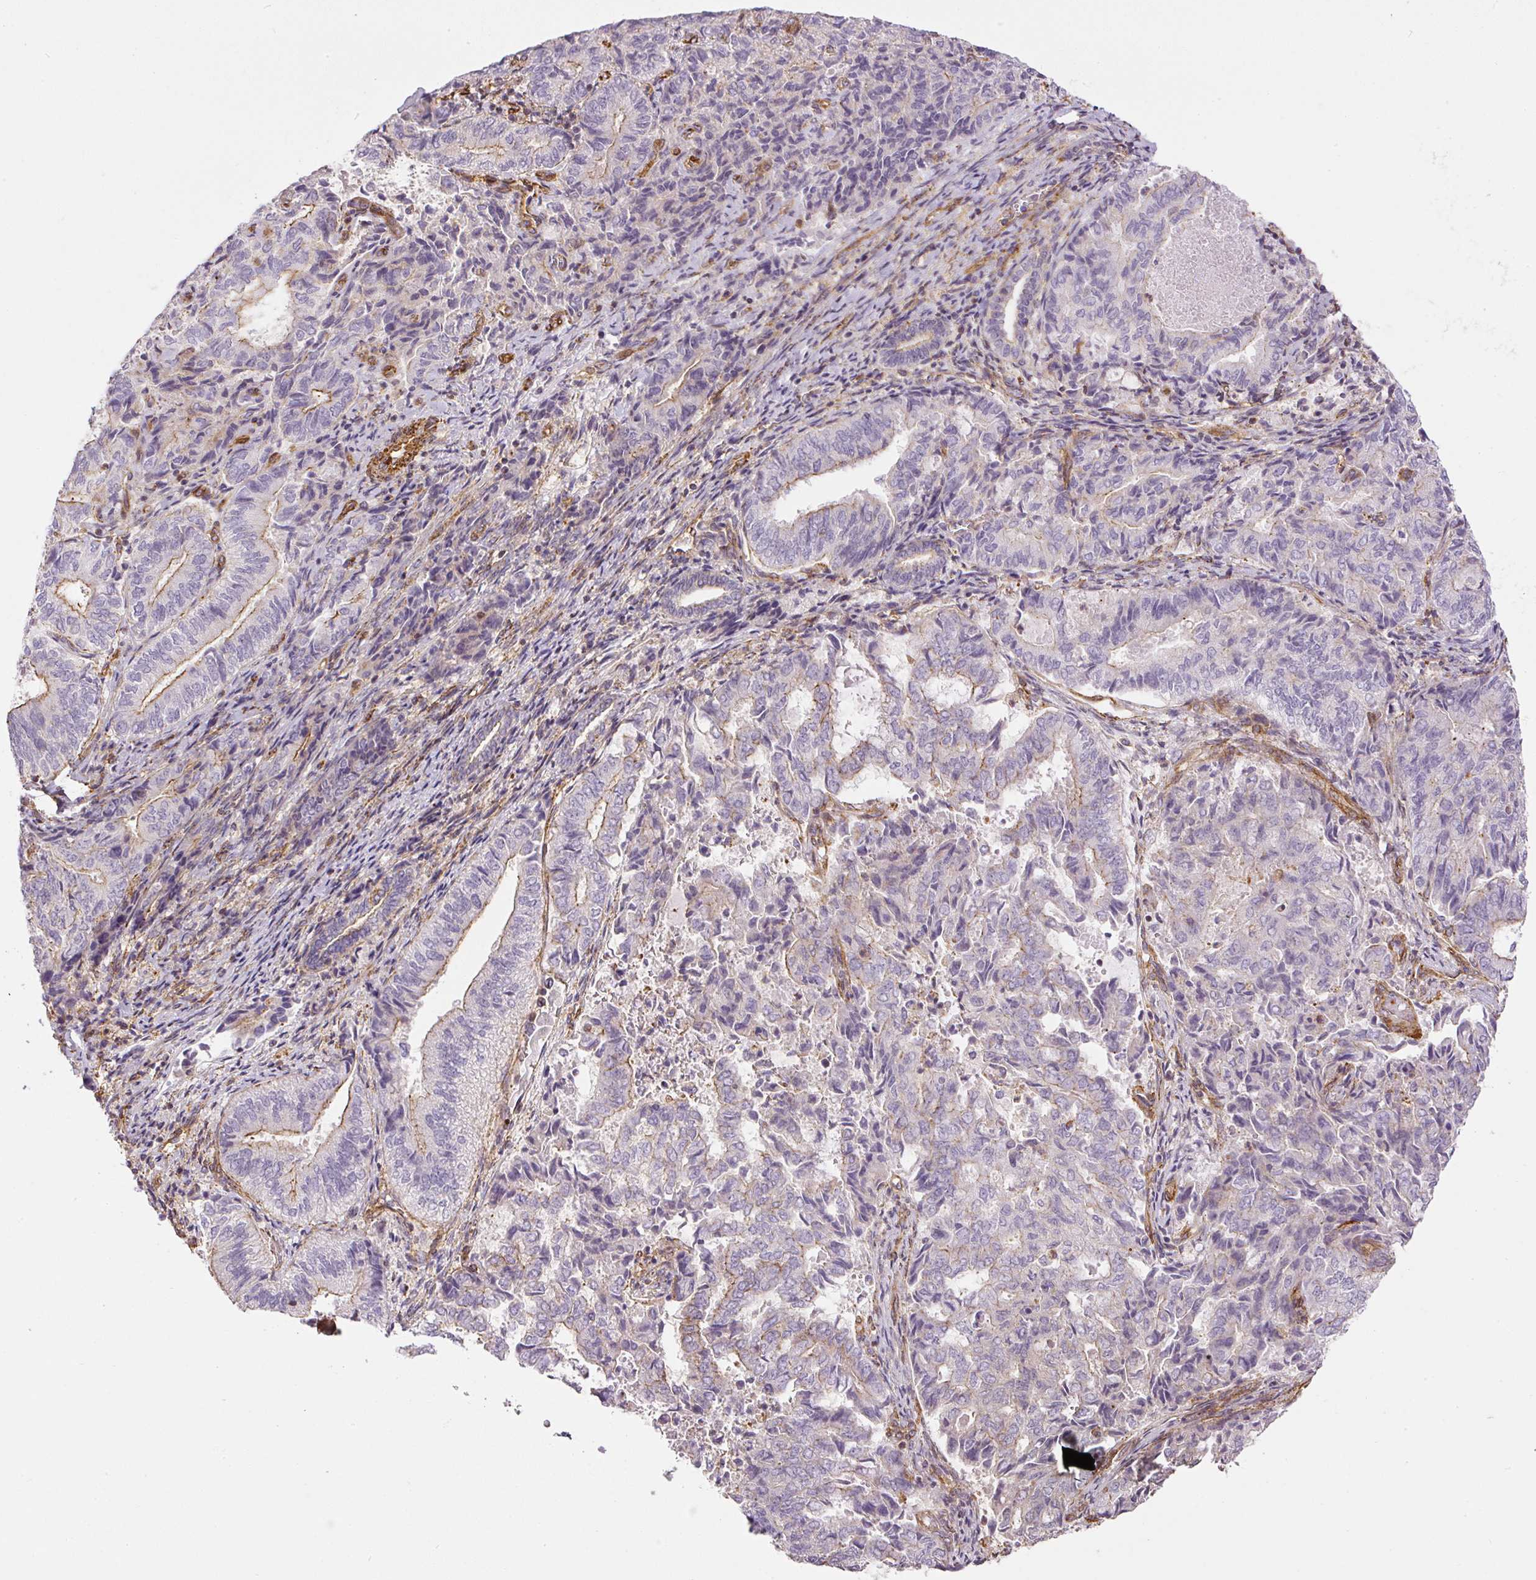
{"staining": {"intensity": "moderate", "quantity": "<25%", "location": "cytoplasmic/membranous"}, "tissue": "endometrial cancer", "cell_type": "Tumor cells", "image_type": "cancer", "snomed": [{"axis": "morphology", "description": "Adenocarcinoma, NOS"}, {"axis": "topography", "description": "Endometrium"}], "caption": "Human endometrial adenocarcinoma stained with a protein marker displays moderate staining in tumor cells.", "gene": "MYL12A", "patient": {"sex": "female", "age": 80}}